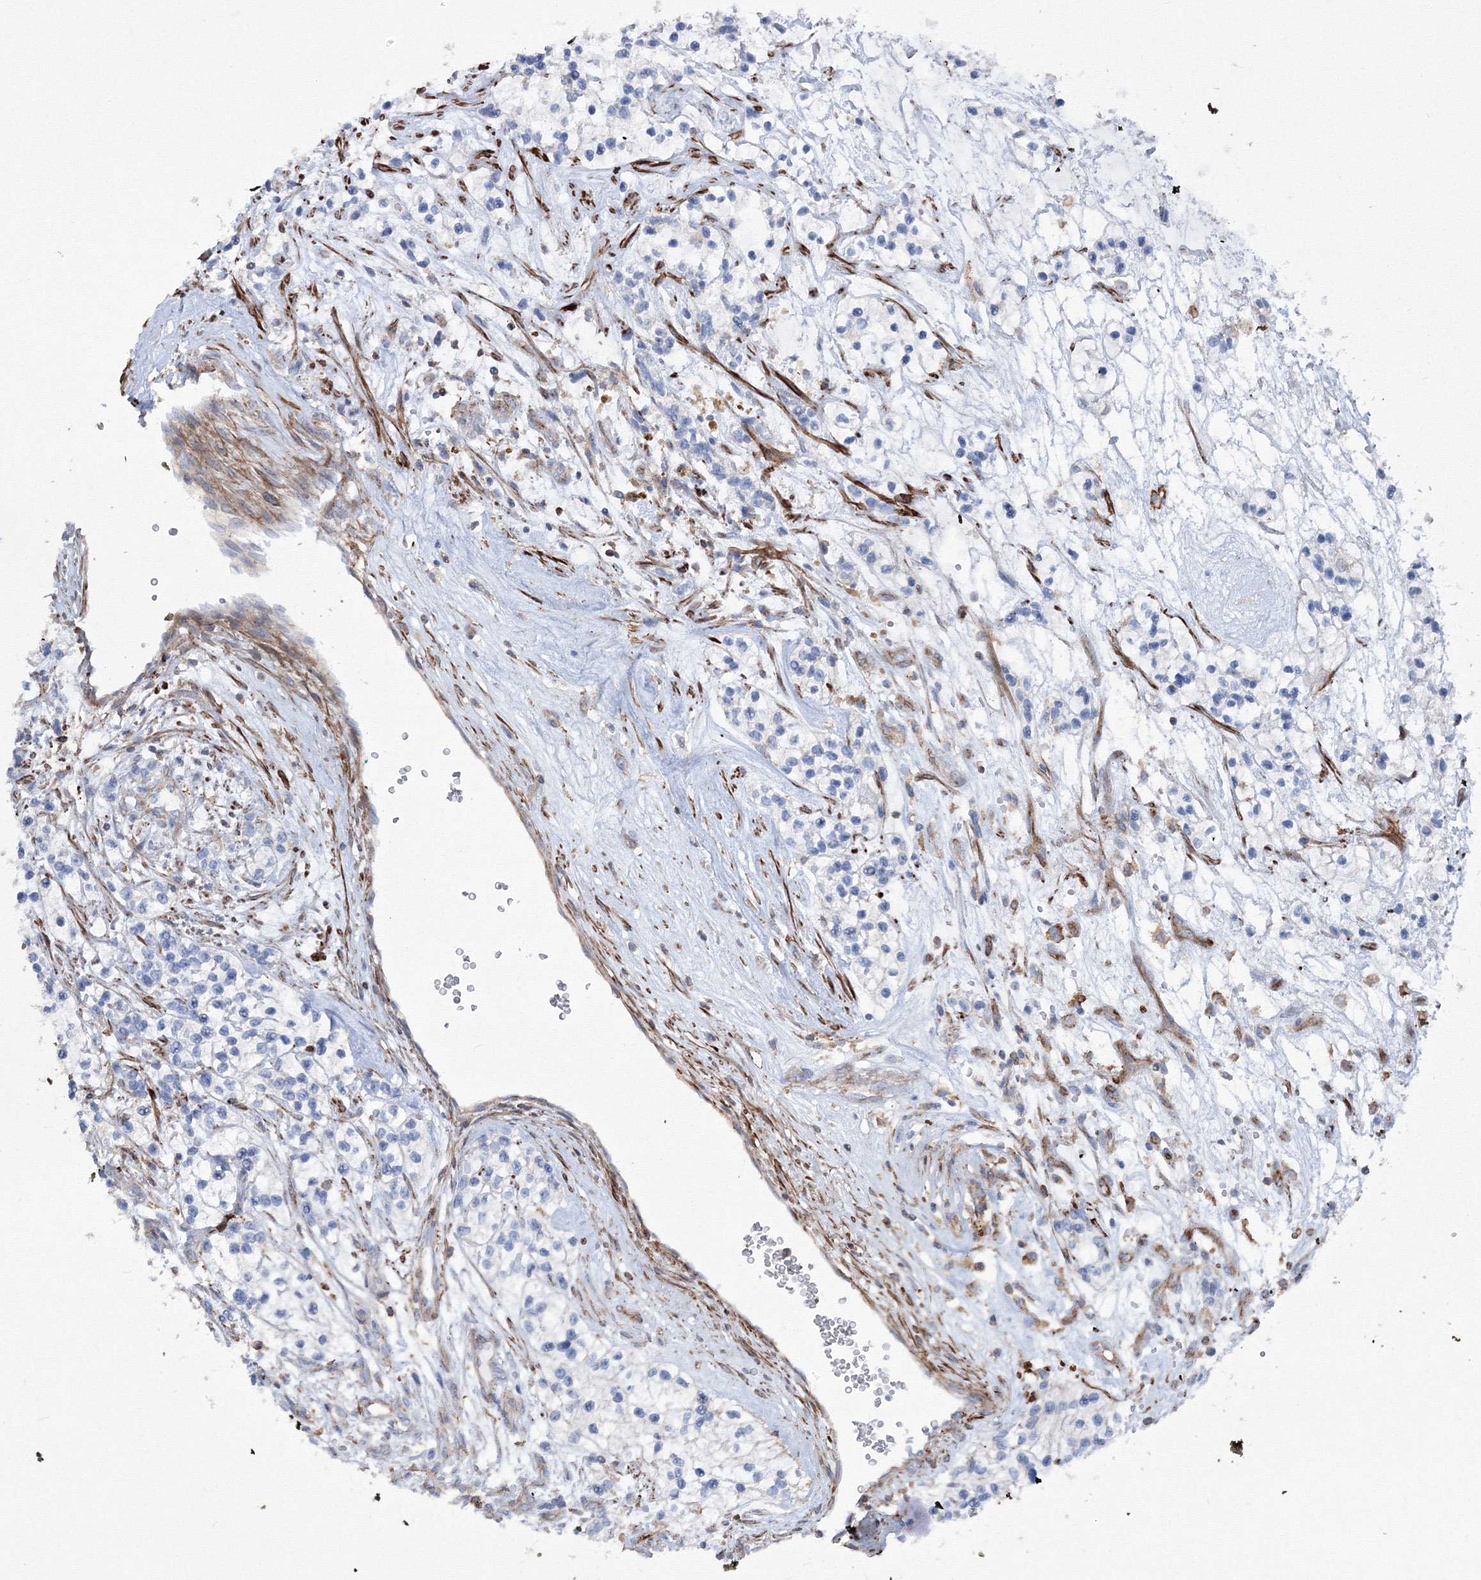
{"staining": {"intensity": "negative", "quantity": "none", "location": "none"}, "tissue": "renal cancer", "cell_type": "Tumor cells", "image_type": "cancer", "snomed": [{"axis": "morphology", "description": "Adenocarcinoma, NOS"}, {"axis": "topography", "description": "Kidney"}], "caption": "Tumor cells show no significant protein positivity in renal cancer.", "gene": "GPR82", "patient": {"sex": "female", "age": 57}}